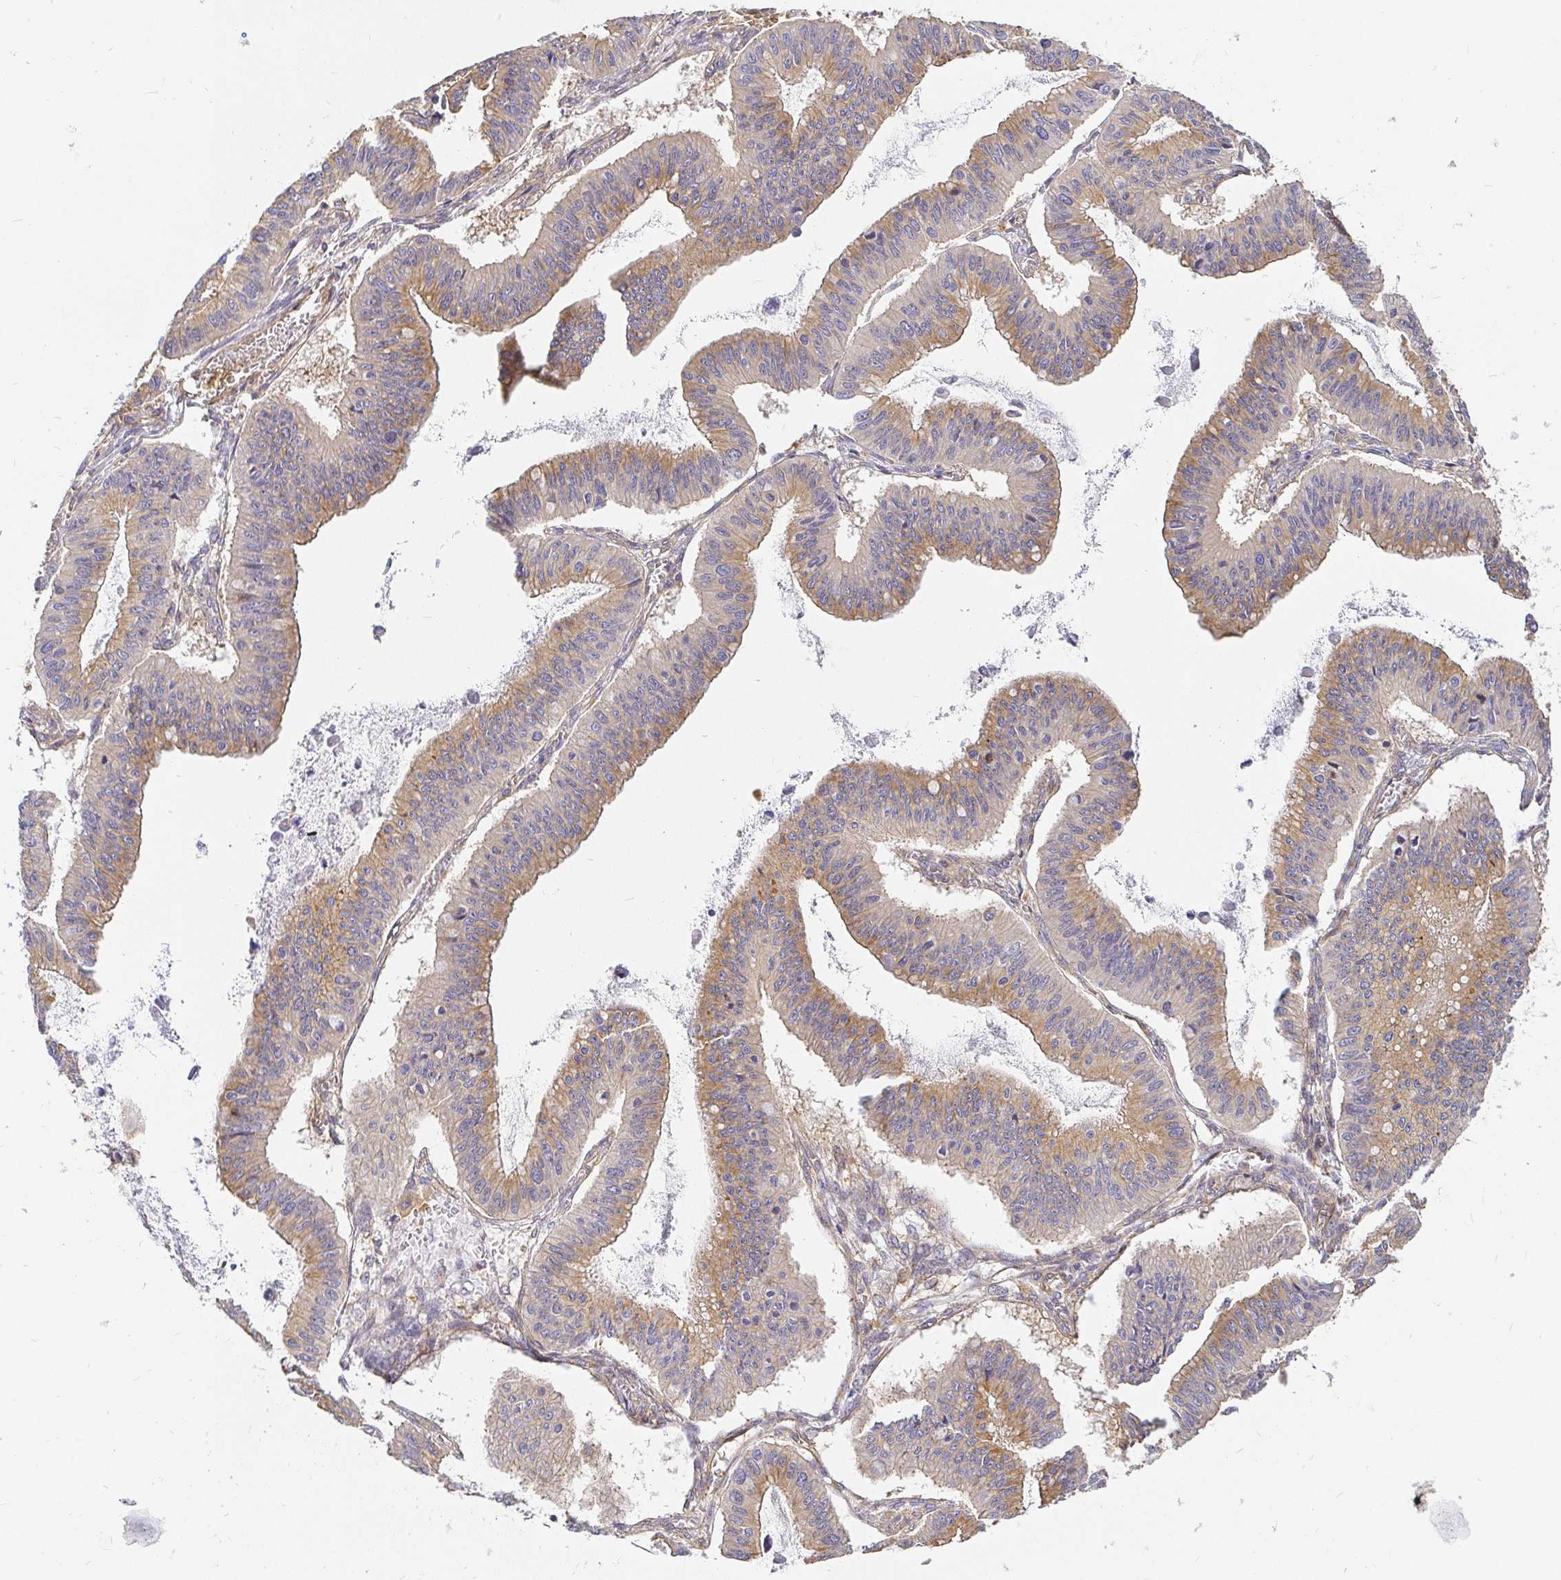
{"staining": {"intensity": "moderate", "quantity": ">75%", "location": "cytoplasmic/membranous"}, "tissue": "ovarian cancer", "cell_type": "Tumor cells", "image_type": "cancer", "snomed": [{"axis": "morphology", "description": "Cystadenocarcinoma, mucinous, NOS"}, {"axis": "topography", "description": "Ovary"}], "caption": "Human mucinous cystadenocarcinoma (ovarian) stained for a protein (brown) shows moderate cytoplasmic/membranous positive positivity in approximately >75% of tumor cells.", "gene": "KIF5B", "patient": {"sex": "female", "age": 72}}